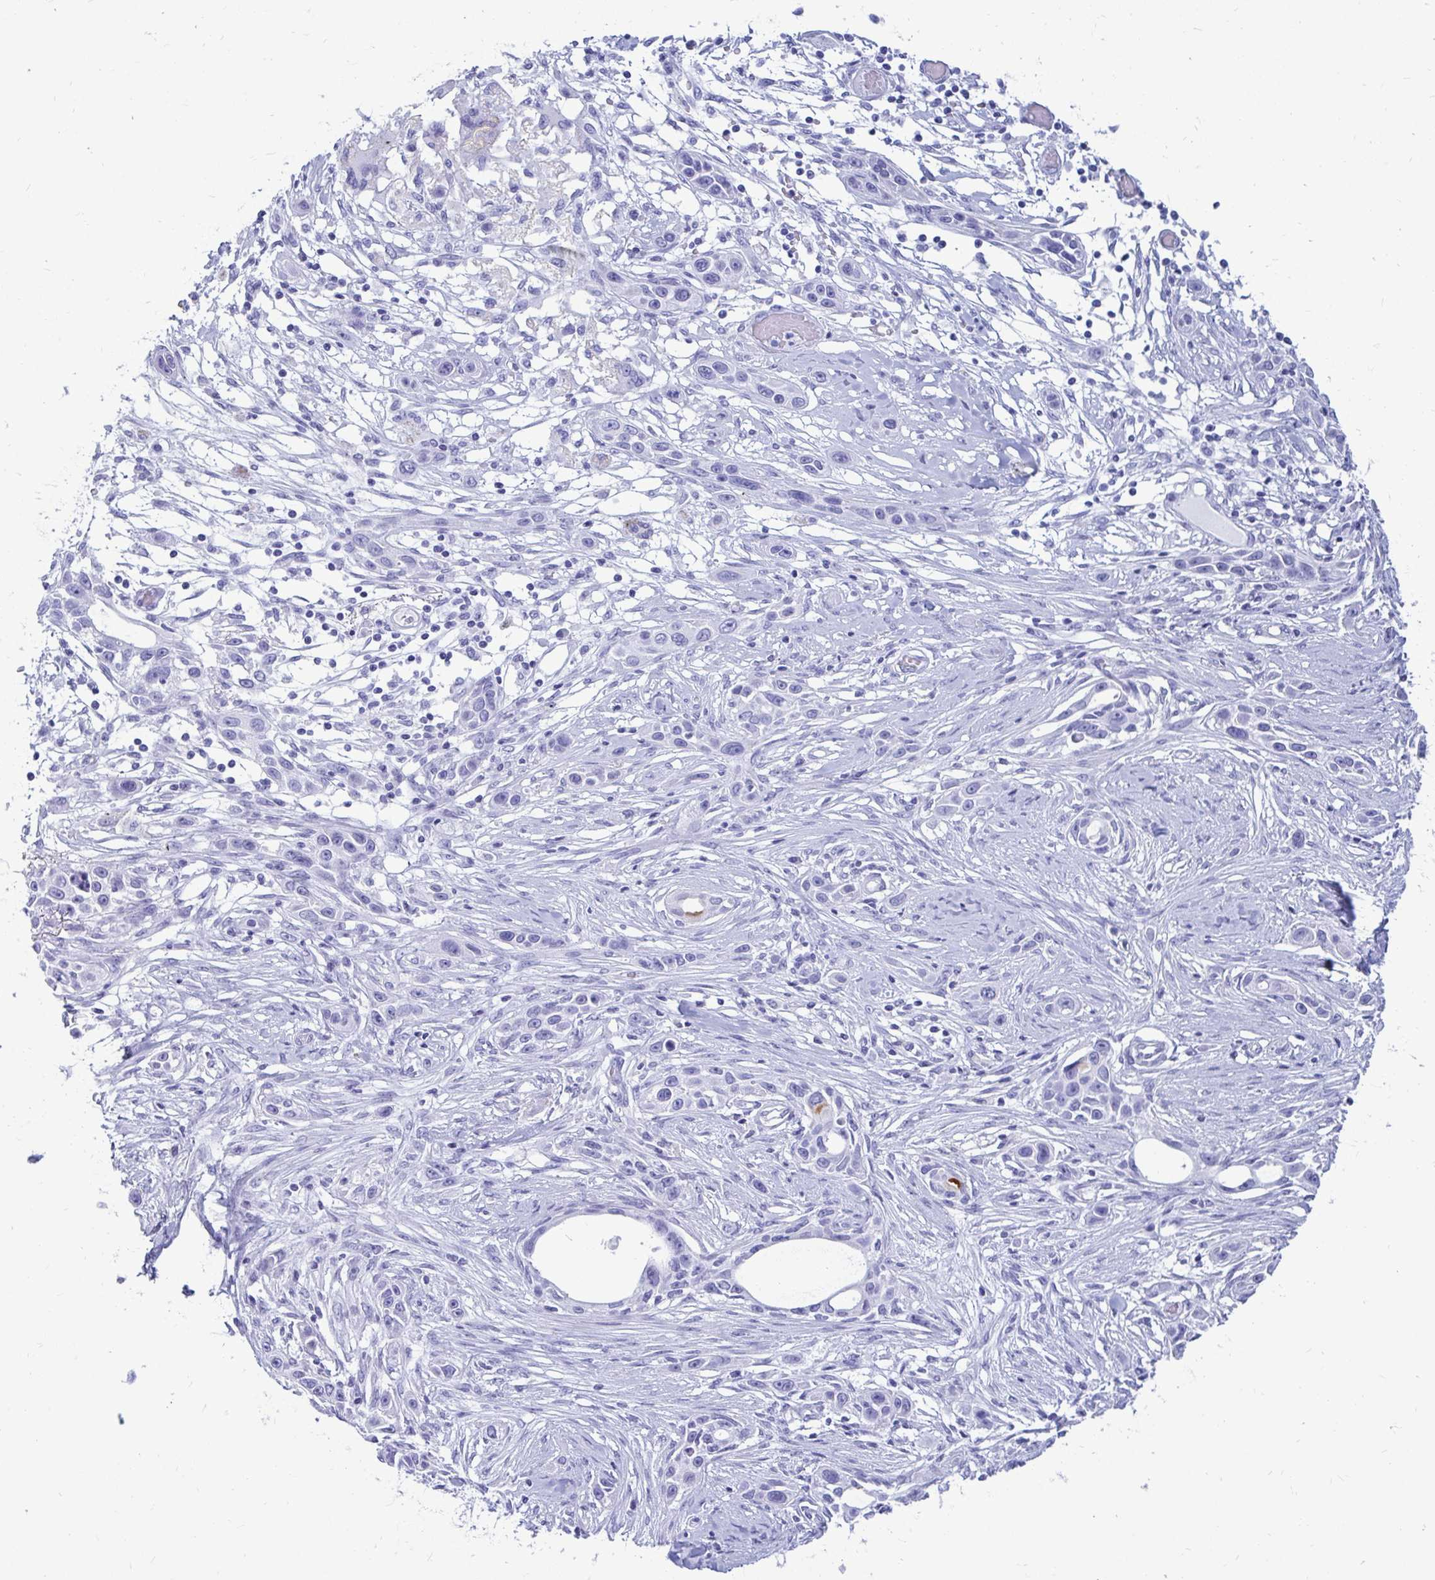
{"staining": {"intensity": "negative", "quantity": "none", "location": "none"}, "tissue": "skin cancer", "cell_type": "Tumor cells", "image_type": "cancer", "snomed": [{"axis": "morphology", "description": "Squamous cell carcinoma, NOS"}, {"axis": "topography", "description": "Skin"}], "caption": "An image of skin cancer (squamous cell carcinoma) stained for a protein reveals no brown staining in tumor cells.", "gene": "OR10R2", "patient": {"sex": "female", "age": 69}}